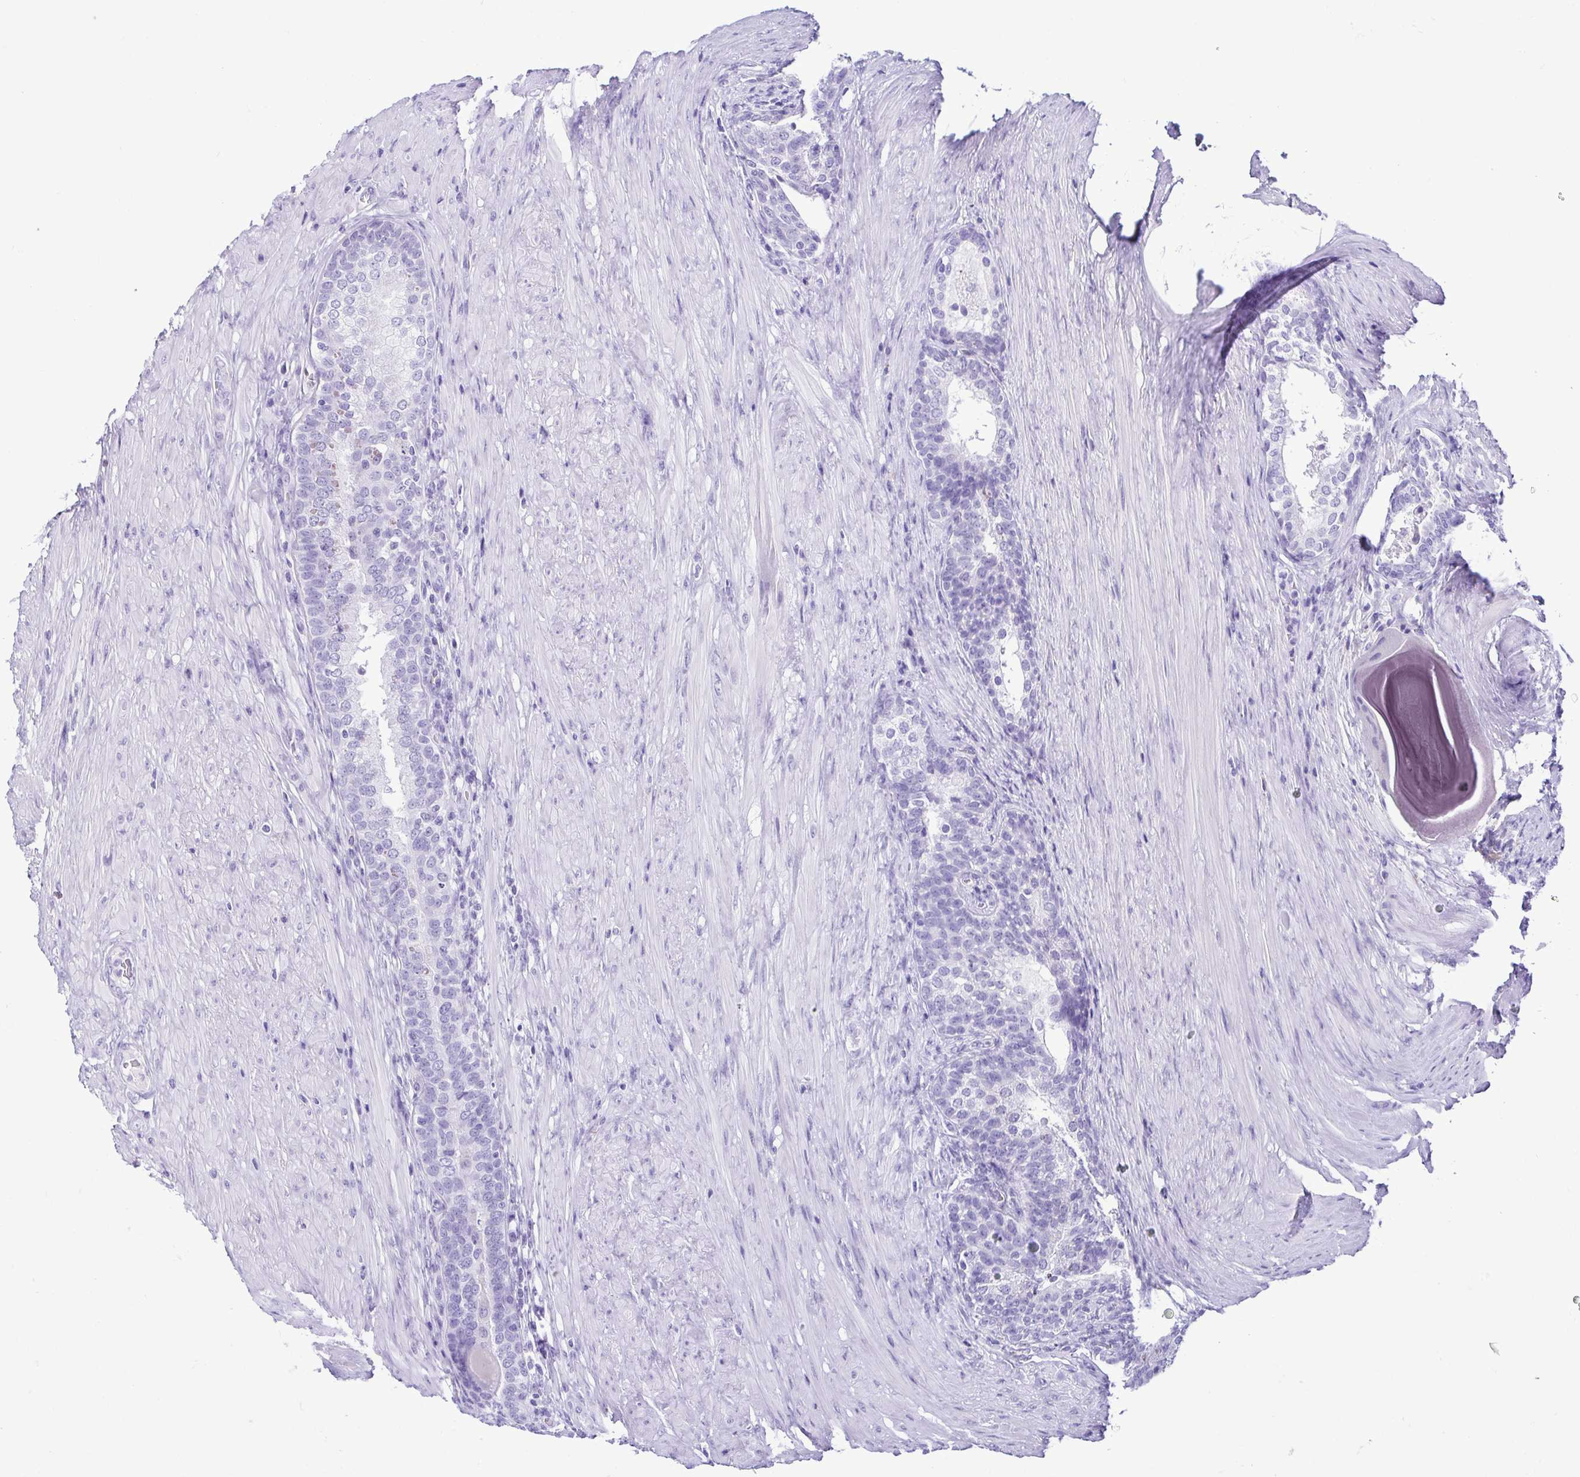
{"staining": {"intensity": "negative", "quantity": "none", "location": "none"}, "tissue": "prostate cancer", "cell_type": "Tumor cells", "image_type": "cancer", "snomed": [{"axis": "morphology", "description": "Adenocarcinoma, Low grade"}, {"axis": "topography", "description": "Prostate"}], "caption": "A micrograph of human prostate cancer (adenocarcinoma (low-grade)) is negative for staining in tumor cells.", "gene": "SPATA16", "patient": {"sex": "male", "age": 68}}